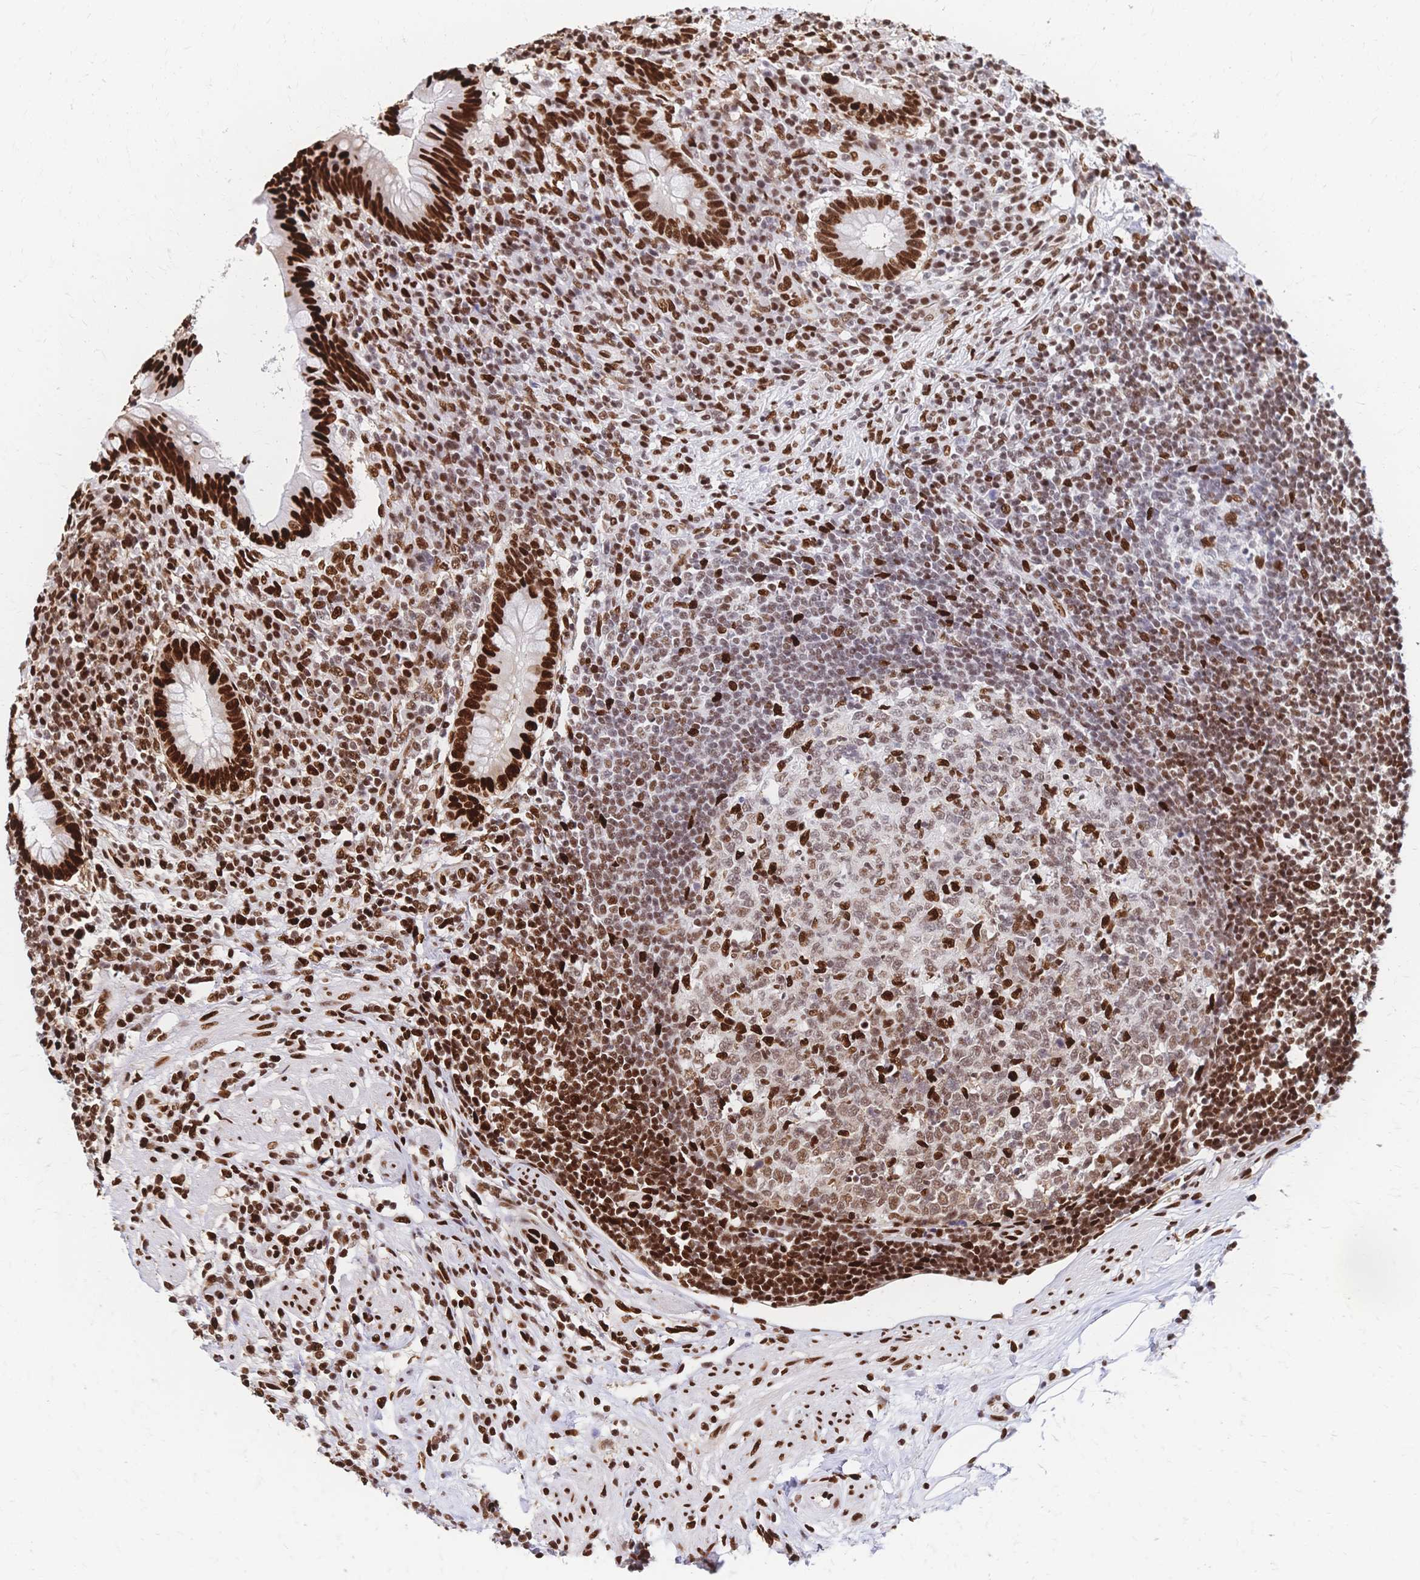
{"staining": {"intensity": "strong", "quantity": ">75%", "location": "nuclear"}, "tissue": "appendix", "cell_type": "Glandular cells", "image_type": "normal", "snomed": [{"axis": "morphology", "description": "Normal tissue, NOS"}, {"axis": "topography", "description": "Appendix"}], "caption": "High-magnification brightfield microscopy of benign appendix stained with DAB (3,3'-diaminobenzidine) (brown) and counterstained with hematoxylin (blue). glandular cells exhibit strong nuclear expression is identified in about>75% of cells. (DAB = brown stain, brightfield microscopy at high magnification).", "gene": "HDGF", "patient": {"sex": "female", "age": 56}}